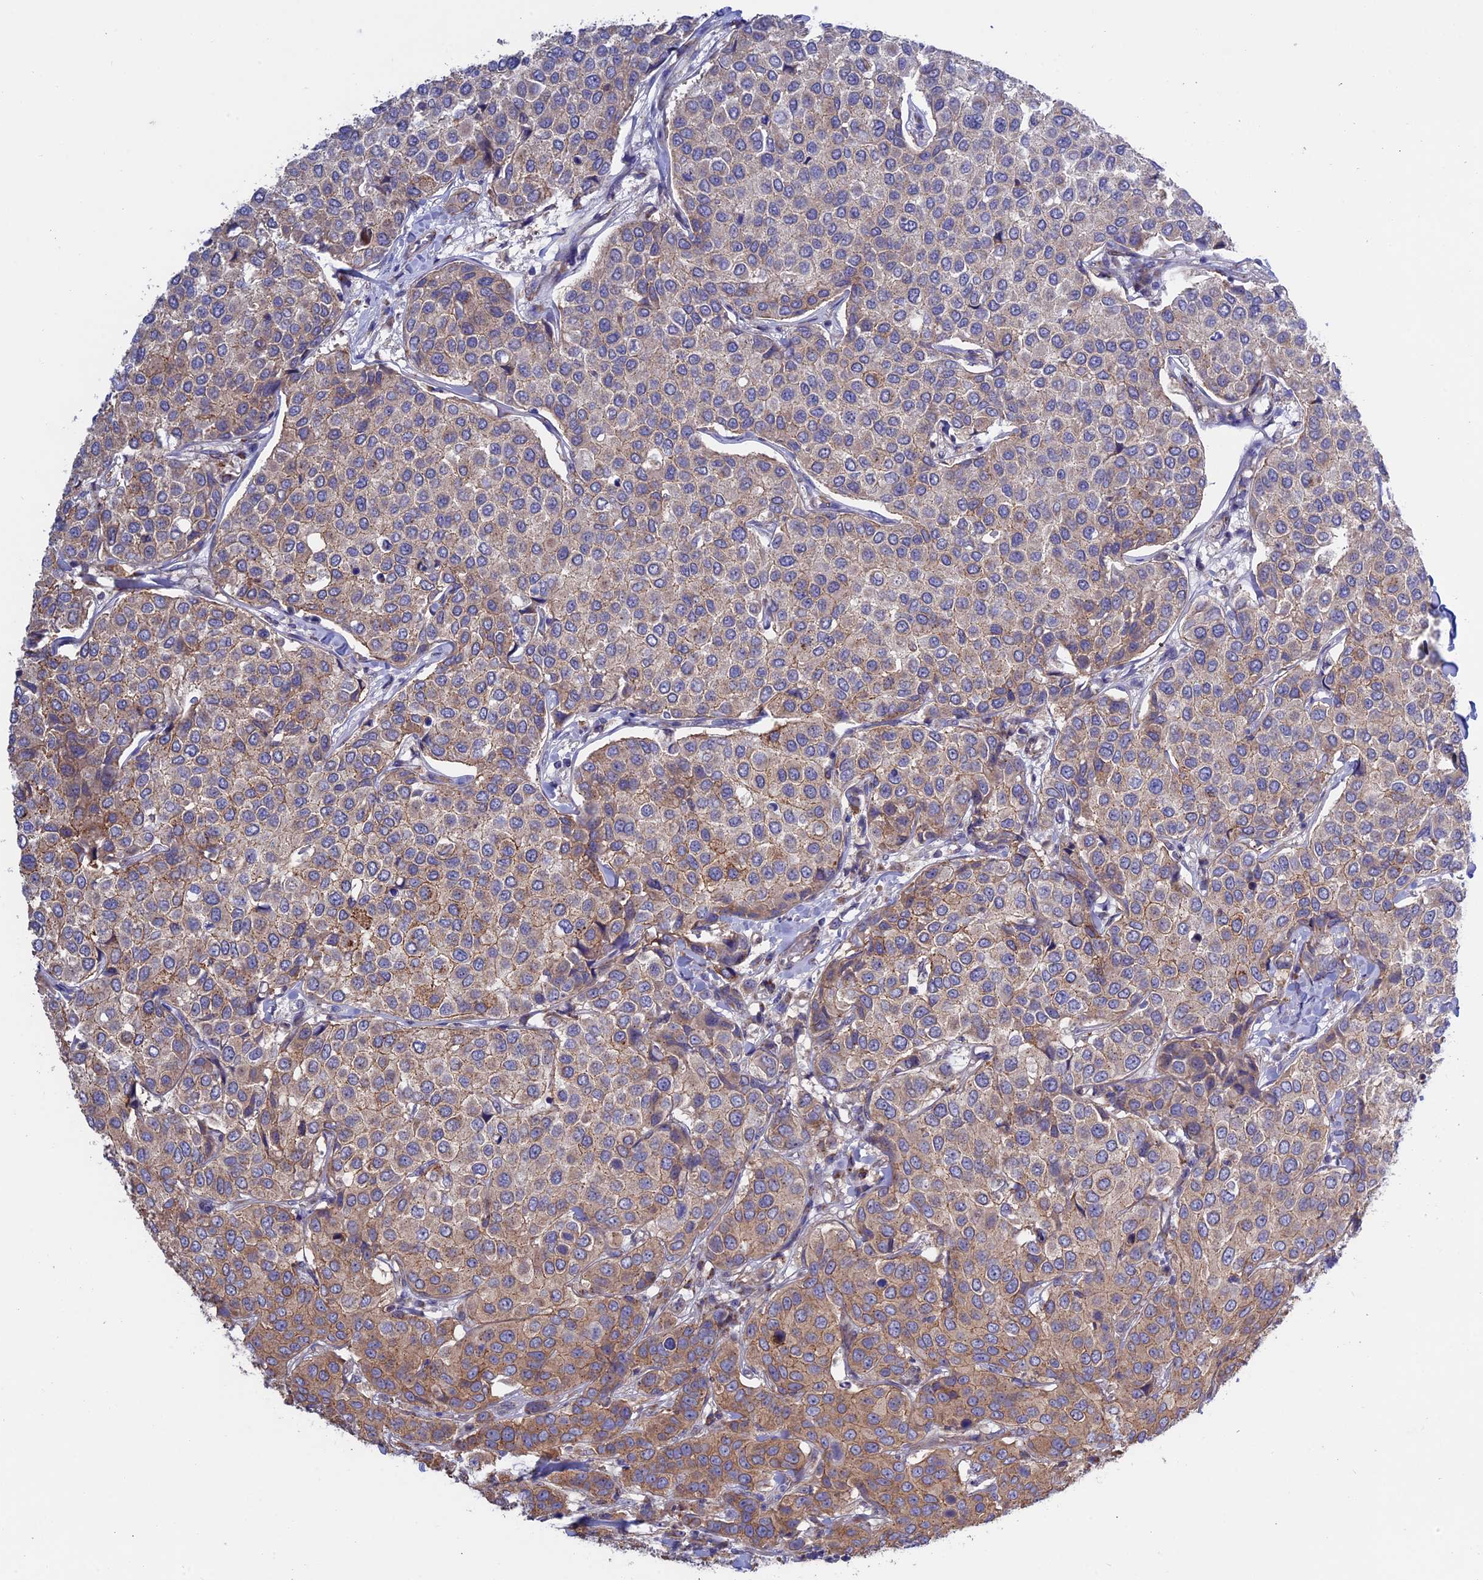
{"staining": {"intensity": "weak", "quantity": "25%-75%", "location": "cytoplasmic/membranous"}, "tissue": "breast cancer", "cell_type": "Tumor cells", "image_type": "cancer", "snomed": [{"axis": "morphology", "description": "Duct carcinoma"}, {"axis": "topography", "description": "Breast"}], "caption": "Immunohistochemistry micrograph of breast invasive ductal carcinoma stained for a protein (brown), which exhibits low levels of weak cytoplasmic/membranous positivity in approximately 25%-75% of tumor cells.", "gene": "ETFDH", "patient": {"sex": "female", "age": 55}}